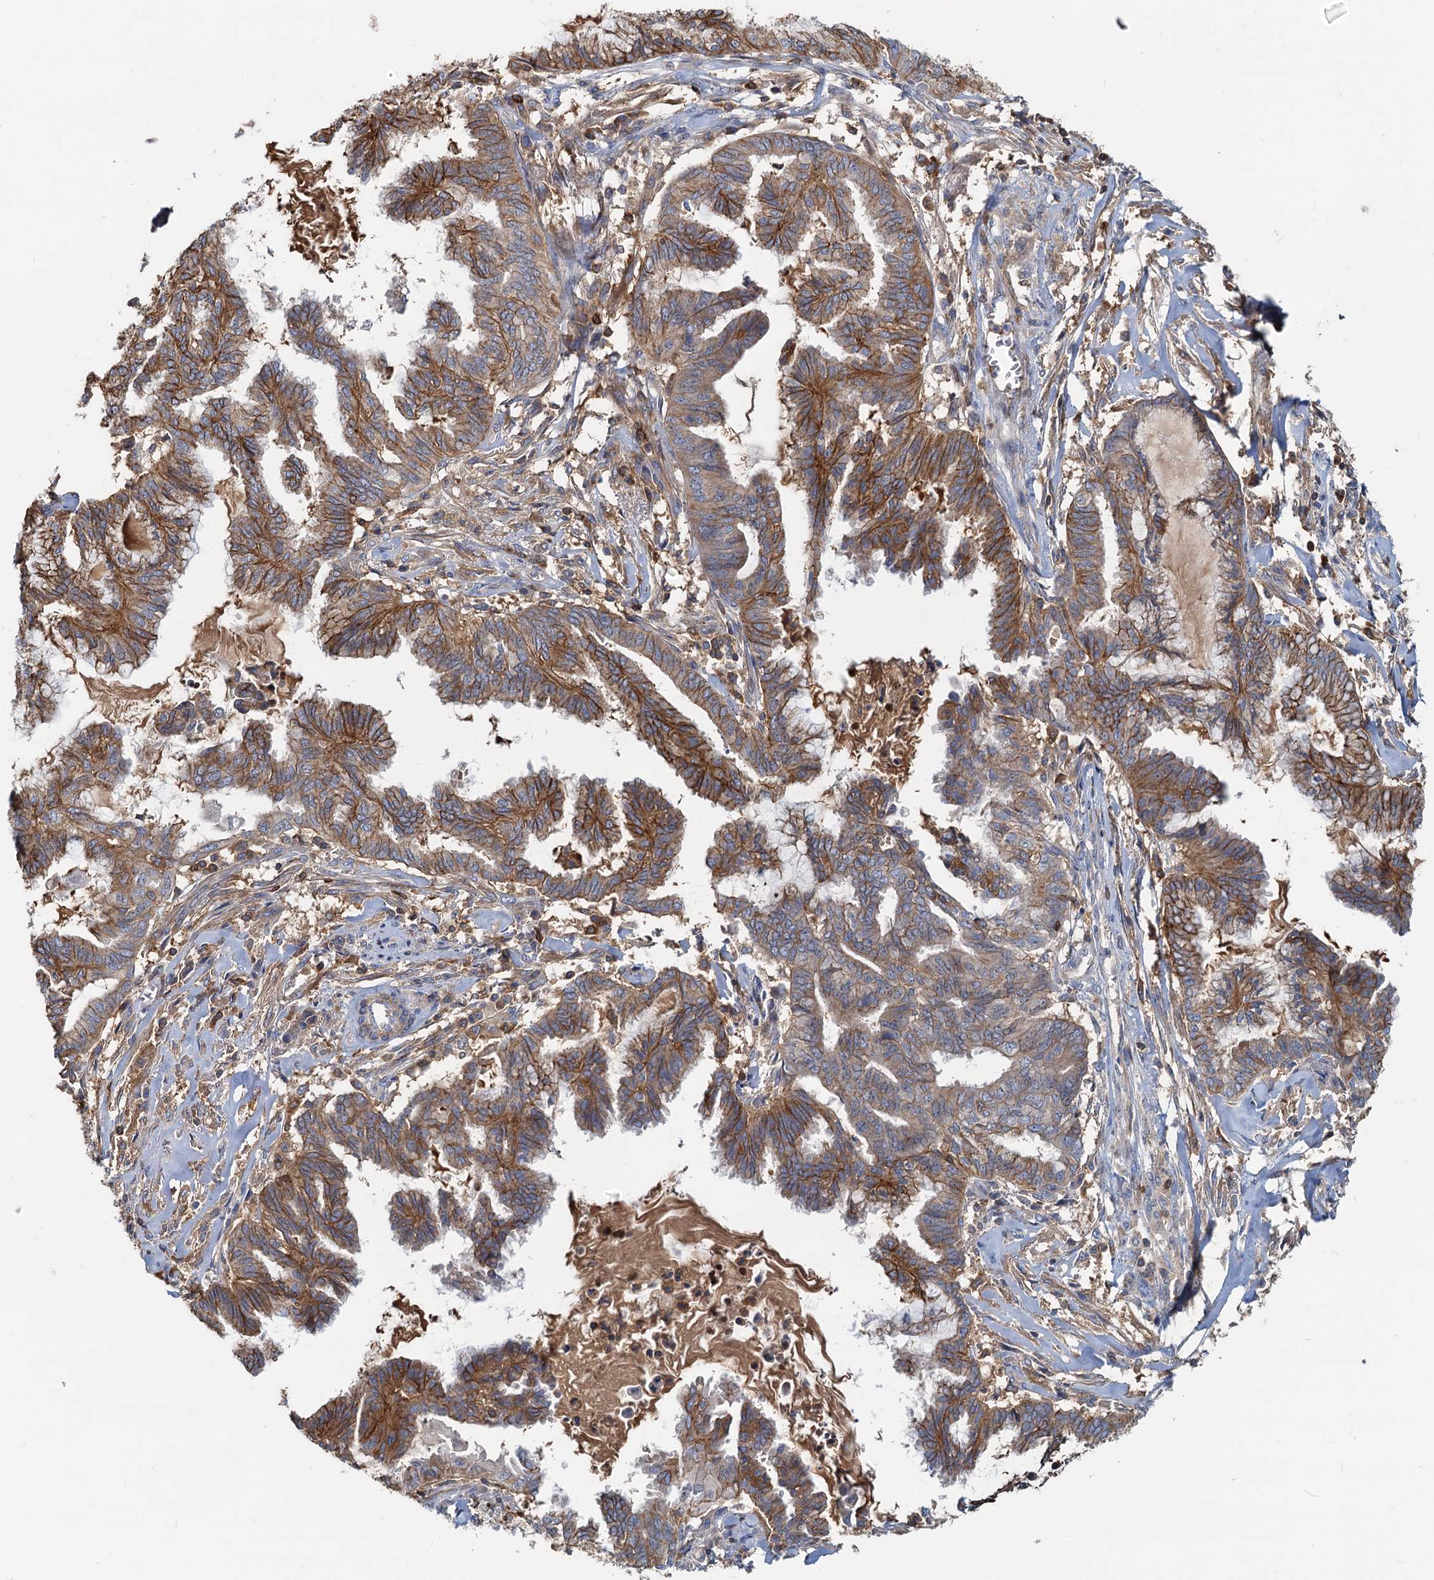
{"staining": {"intensity": "moderate", "quantity": ">75%", "location": "cytoplasmic/membranous"}, "tissue": "endometrial cancer", "cell_type": "Tumor cells", "image_type": "cancer", "snomed": [{"axis": "morphology", "description": "Adenocarcinoma, NOS"}, {"axis": "topography", "description": "Endometrium"}], "caption": "There is medium levels of moderate cytoplasmic/membranous staining in tumor cells of adenocarcinoma (endometrial), as demonstrated by immunohistochemical staining (brown color).", "gene": "LNX2", "patient": {"sex": "female", "age": 86}}